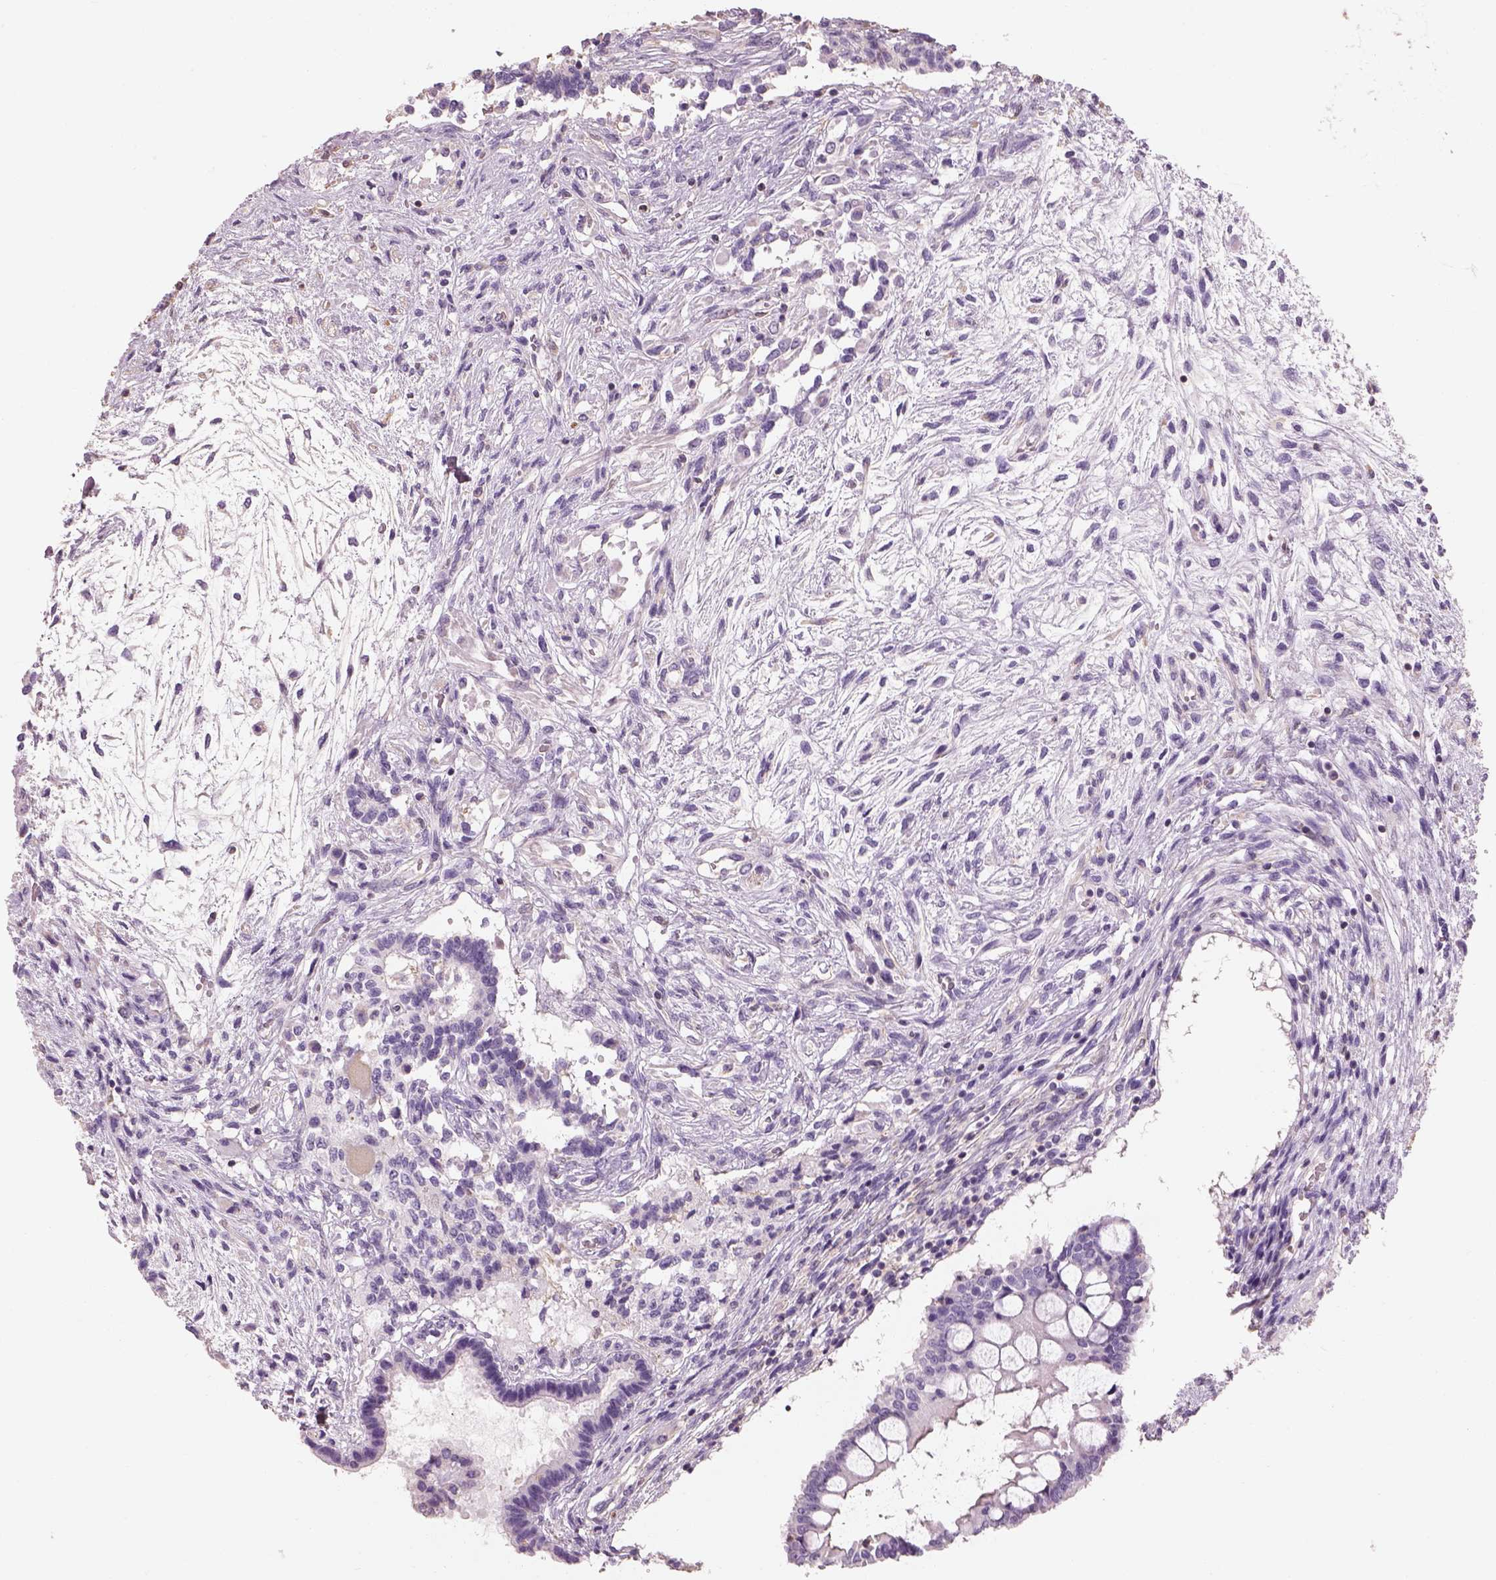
{"staining": {"intensity": "negative", "quantity": "none", "location": "none"}, "tissue": "testis cancer", "cell_type": "Tumor cells", "image_type": "cancer", "snomed": [{"axis": "morphology", "description": "Carcinoma, Embryonal, NOS"}, {"axis": "topography", "description": "Testis"}], "caption": "Photomicrograph shows no protein positivity in tumor cells of embryonal carcinoma (testis) tissue. (Immunohistochemistry (ihc), brightfield microscopy, high magnification).", "gene": "OTUD6A", "patient": {"sex": "male", "age": 37}}